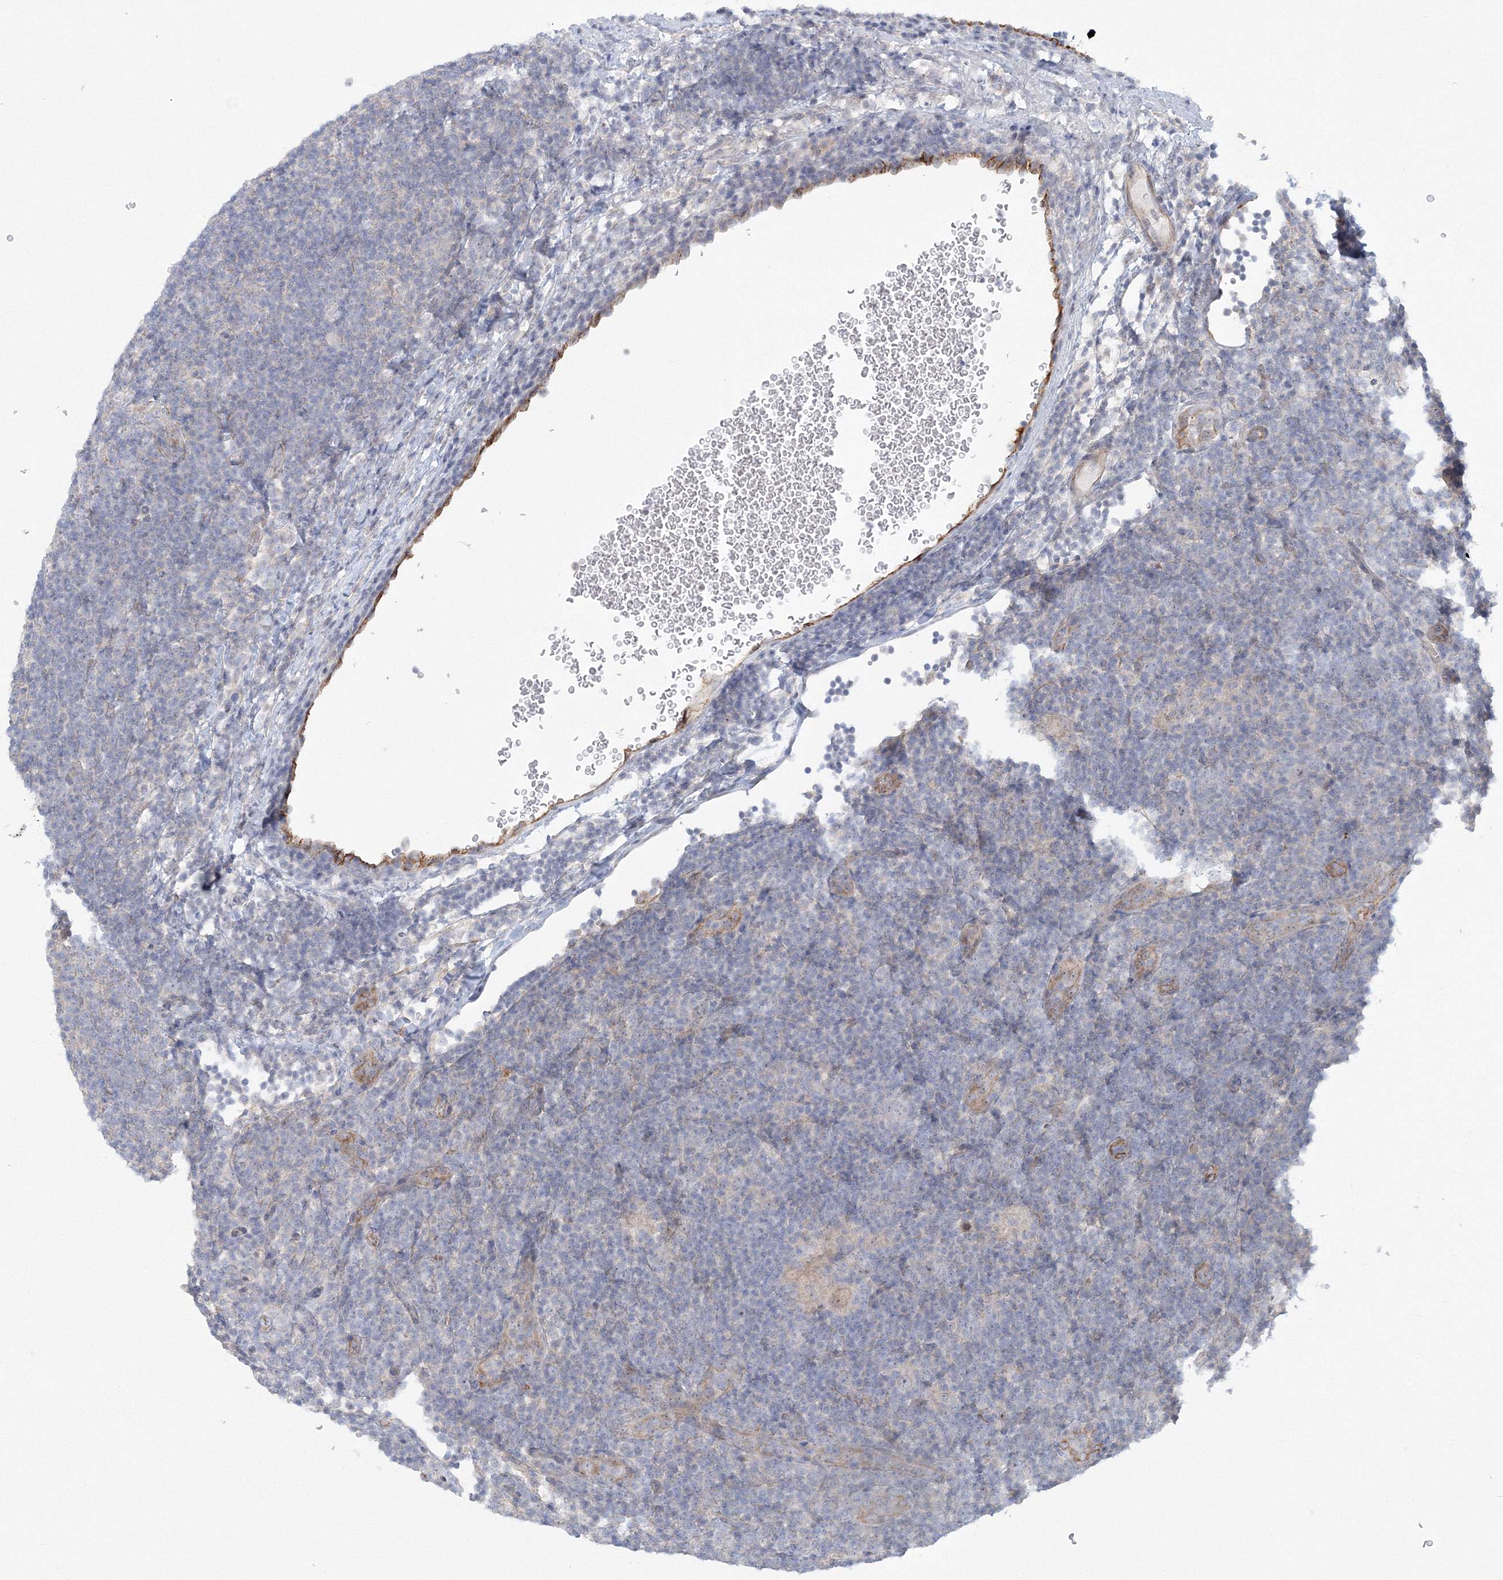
{"staining": {"intensity": "negative", "quantity": "none", "location": "none"}, "tissue": "lymphoma", "cell_type": "Tumor cells", "image_type": "cancer", "snomed": [{"axis": "morphology", "description": "Hodgkin's disease, NOS"}, {"axis": "topography", "description": "Lymph node"}], "caption": "IHC image of neoplastic tissue: Hodgkin's disease stained with DAB (3,3'-diaminobenzidine) shows no significant protein staining in tumor cells.", "gene": "WDR49", "patient": {"sex": "female", "age": 57}}